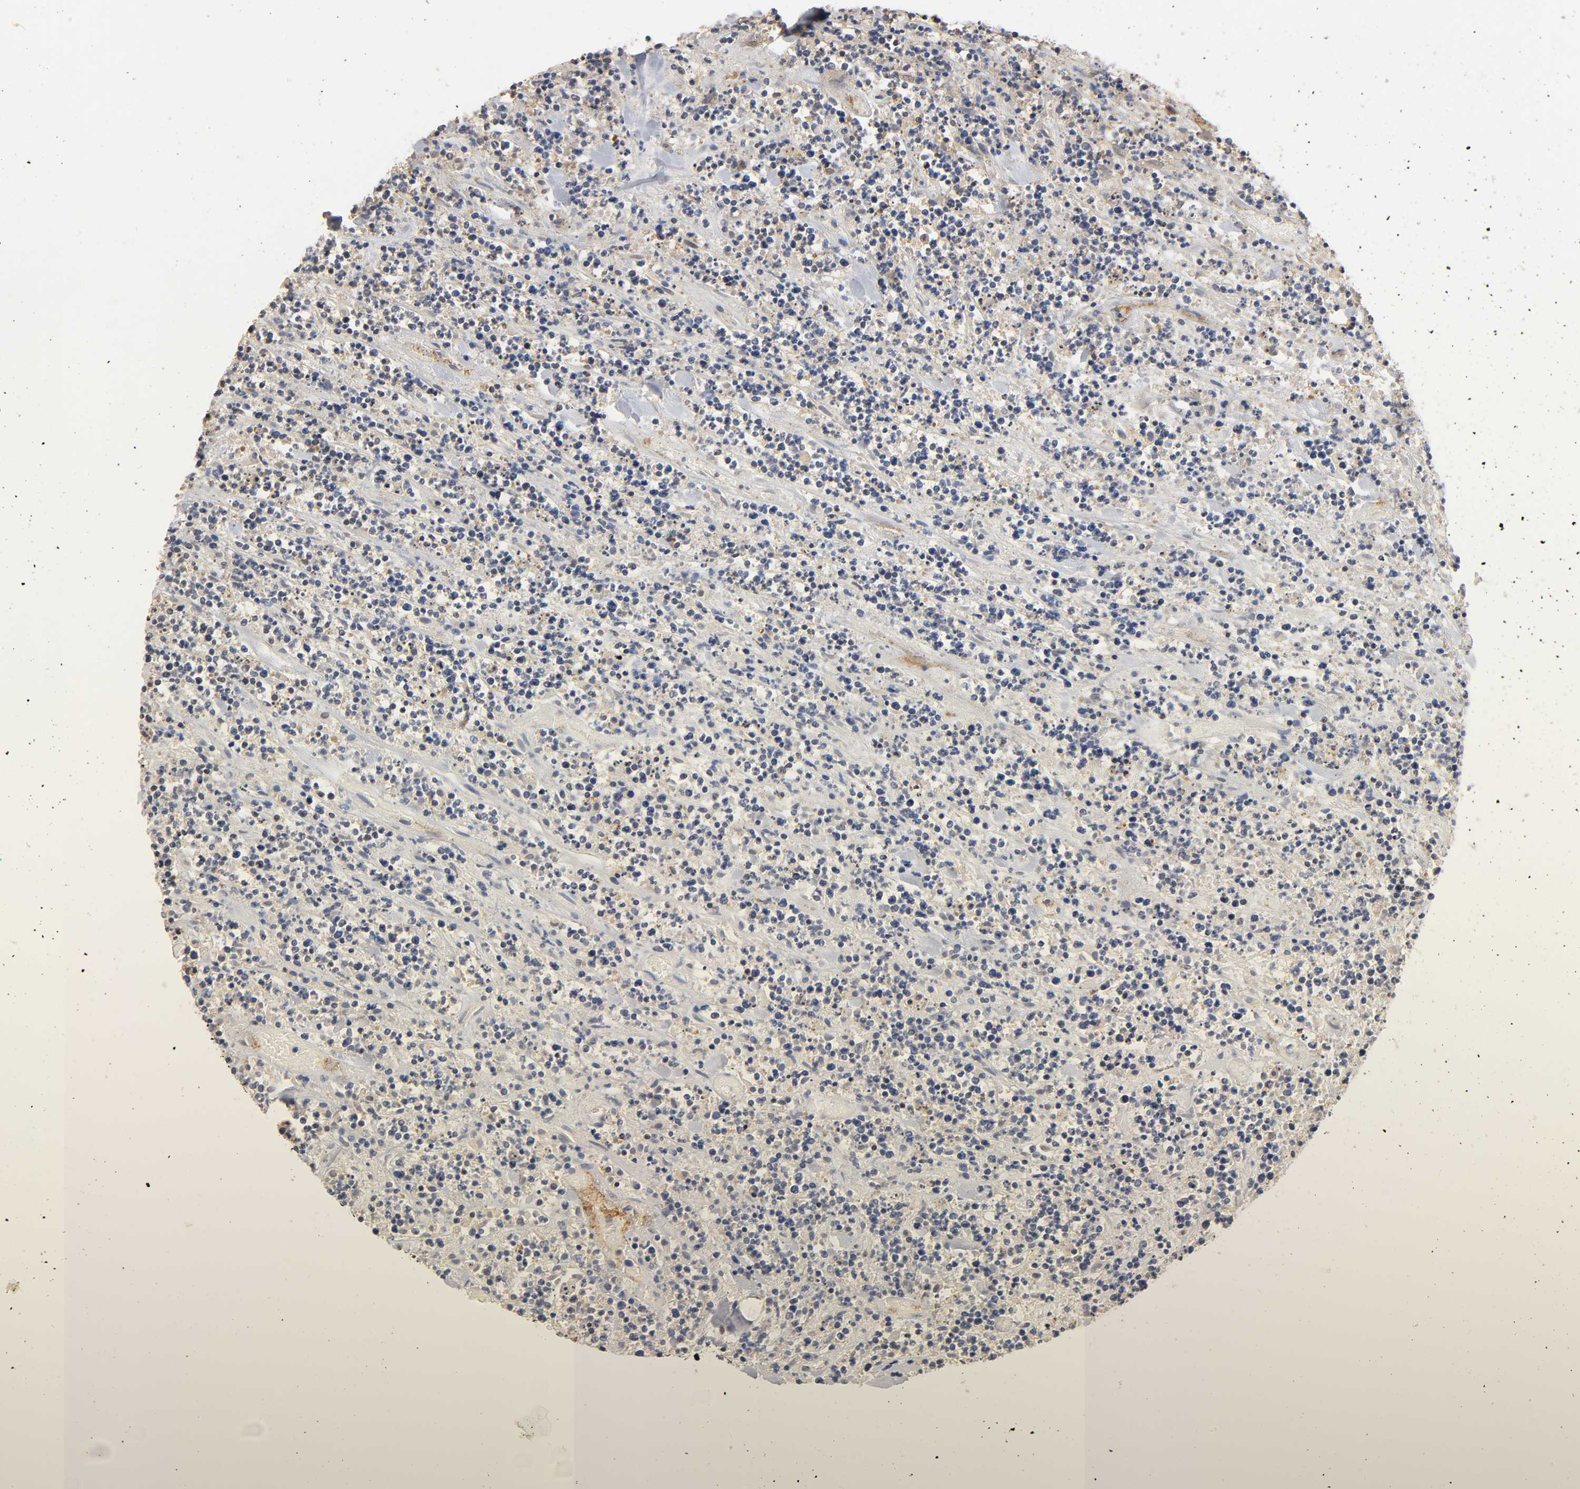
{"staining": {"intensity": "negative", "quantity": "none", "location": "none"}, "tissue": "lymphoma", "cell_type": "Tumor cells", "image_type": "cancer", "snomed": [{"axis": "morphology", "description": "Malignant lymphoma, non-Hodgkin's type, High grade"}, {"axis": "topography", "description": "Soft tissue"}], "caption": "Immunohistochemistry of human malignant lymphoma, non-Hodgkin's type (high-grade) demonstrates no expression in tumor cells. The staining is performed using DAB (3,3'-diaminobenzidine) brown chromogen with nuclei counter-stained in using hematoxylin.", "gene": "PDE5A", "patient": {"sex": "male", "age": 18}}